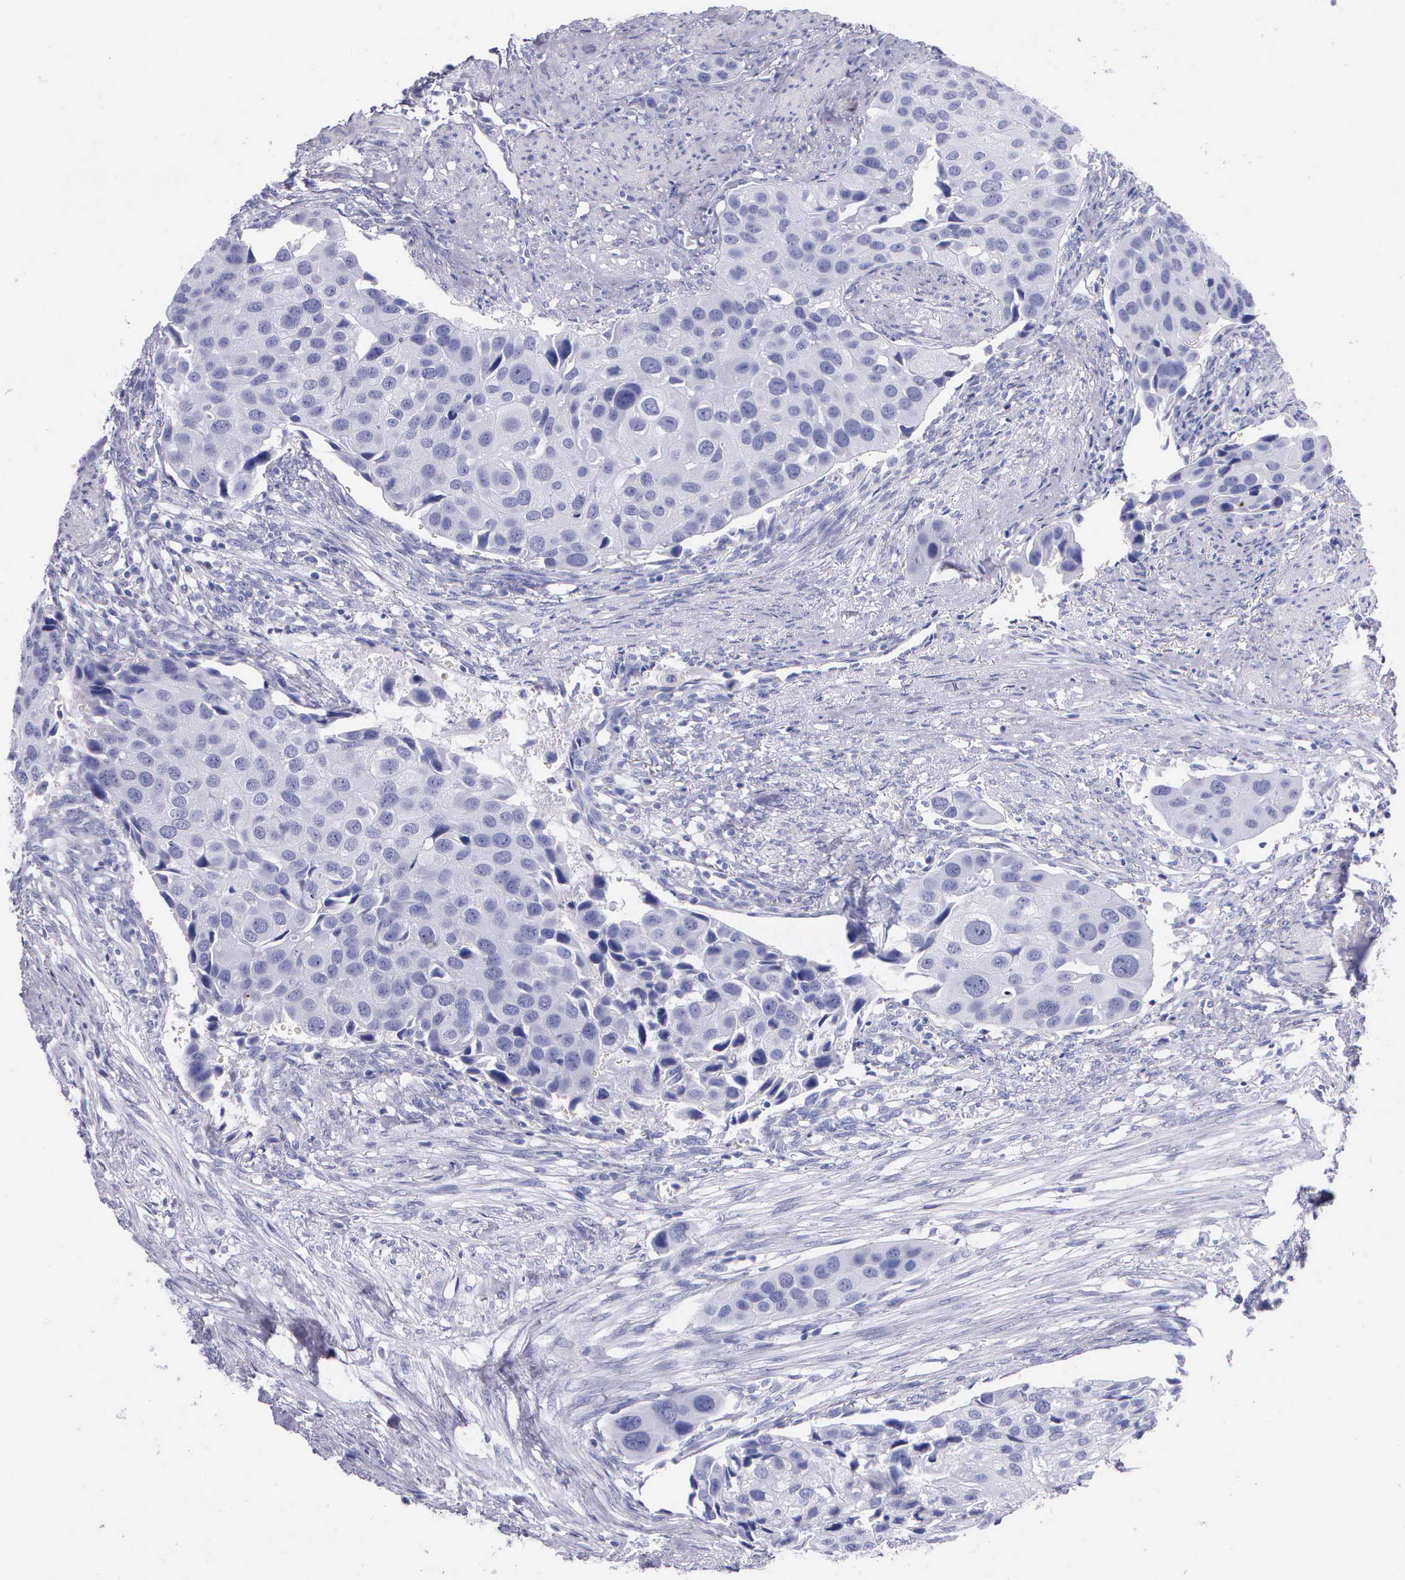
{"staining": {"intensity": "negative", "quantity": "none", "location": "none"}, "tissue": "urothelial cancer", "cell_type": "Tumor cells", "image_type": "cancer", "snomed": [{"axis": "morphology", "description": "Urothelial carcinoma, High grade"}, {"axis": "topography", "description": "Urinary bladder"}], "caption": "DAB immunohistochemical staining of human high-grade urothelial carcinoma shows no significant positivity in tumor cells.", "gene": "KLK3", "patient": {"sex": "male", "age": 55}}